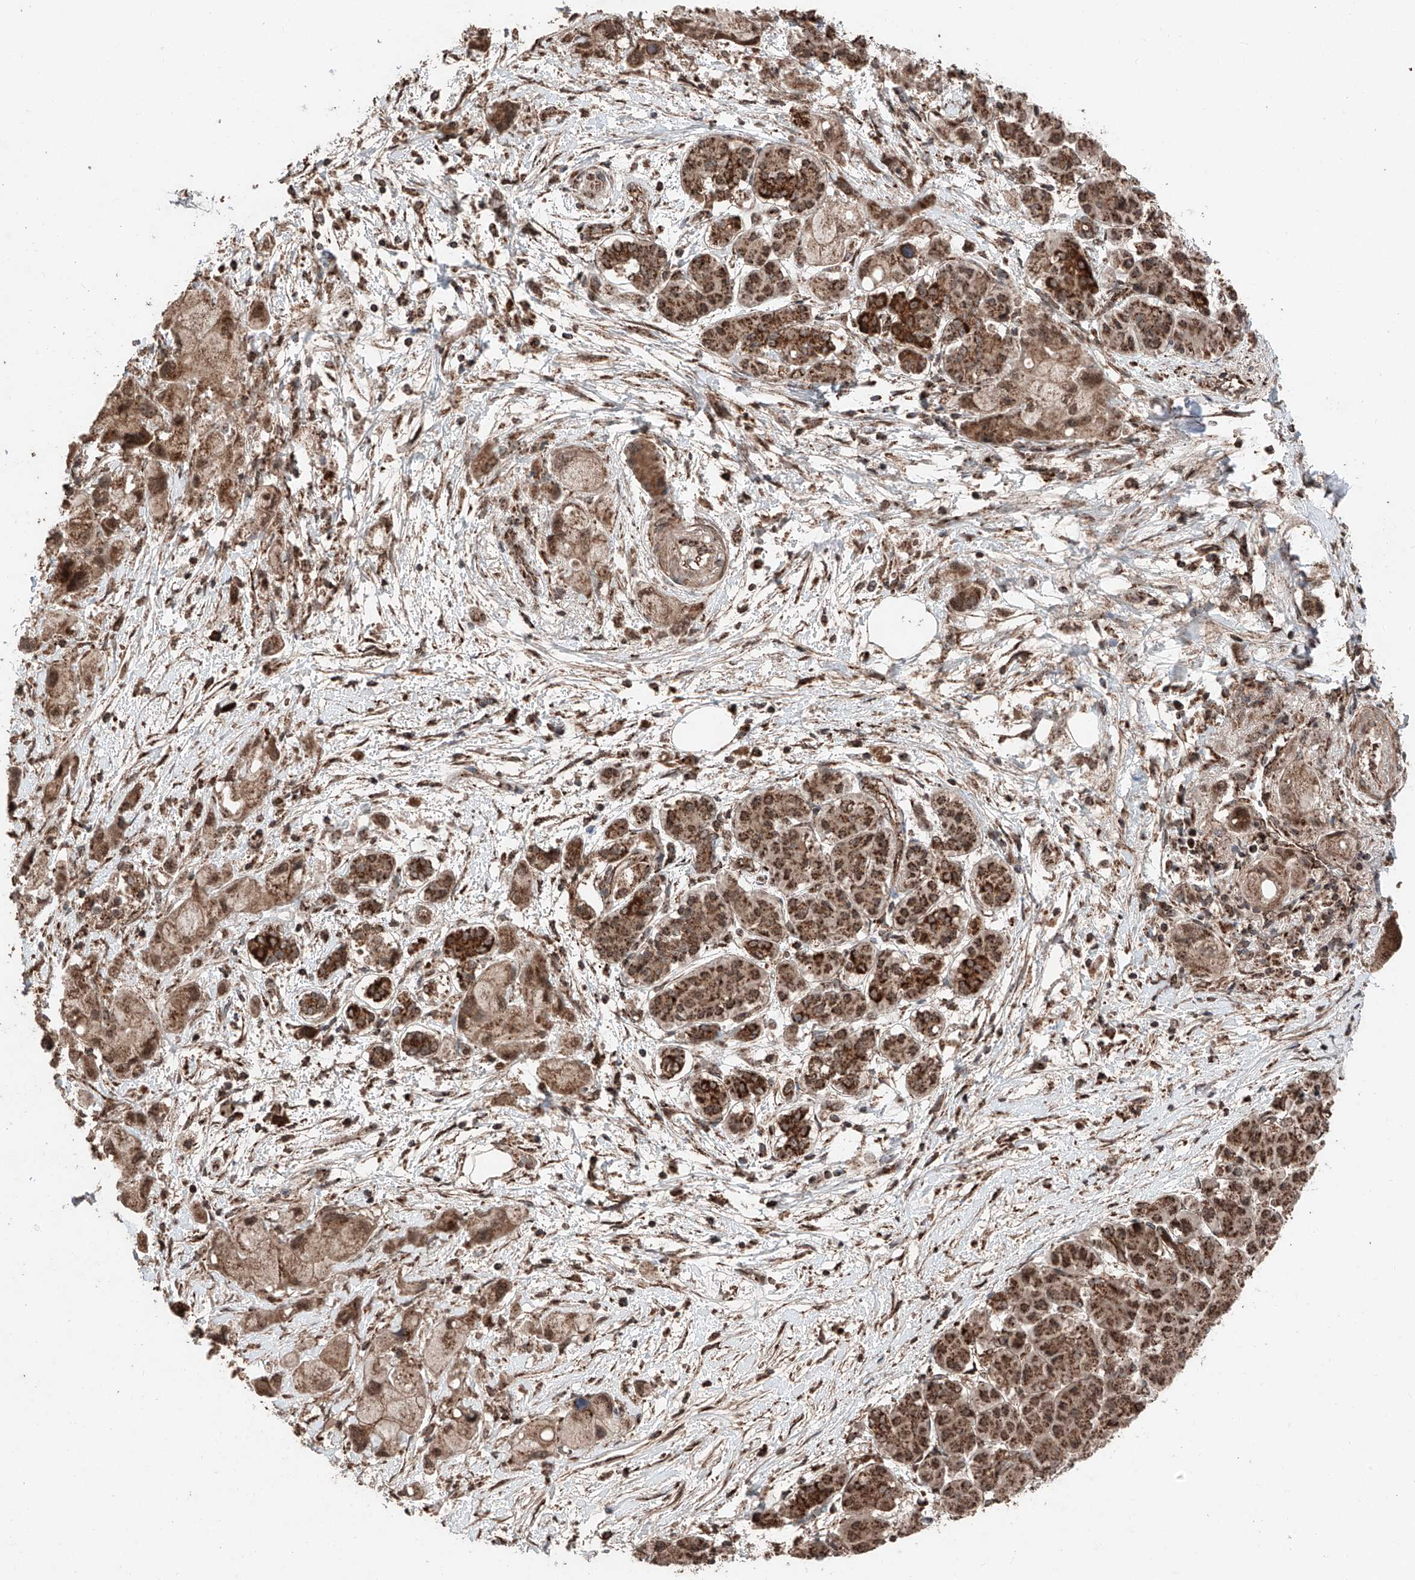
{"staining": {"intensity": "moderate", "quantity": ">75%", "location": "cytoplasmic/membranous"}, "tissue": "pancreatic cancer", "cell_type": "Tumor cells", "image_type": "cancer", "snomed": [{"axis": "morphology", "description": "Normal tissue, NOS"}, {"axis": "morphology", "description": "Adenocarcinoma, NOS"}, {"axis": "topography", "description": "Pancreas"}], "caption": "Approximately >75% of tumor cells in human pancreatic cancer (adenocarcinoma) reveal moderate cytoplasmic/membranous protein expression as visualized by brown immunohistochemical staining.", "gene": "ZSCAN29", "patient": {"sex": "female", "age": 68}}